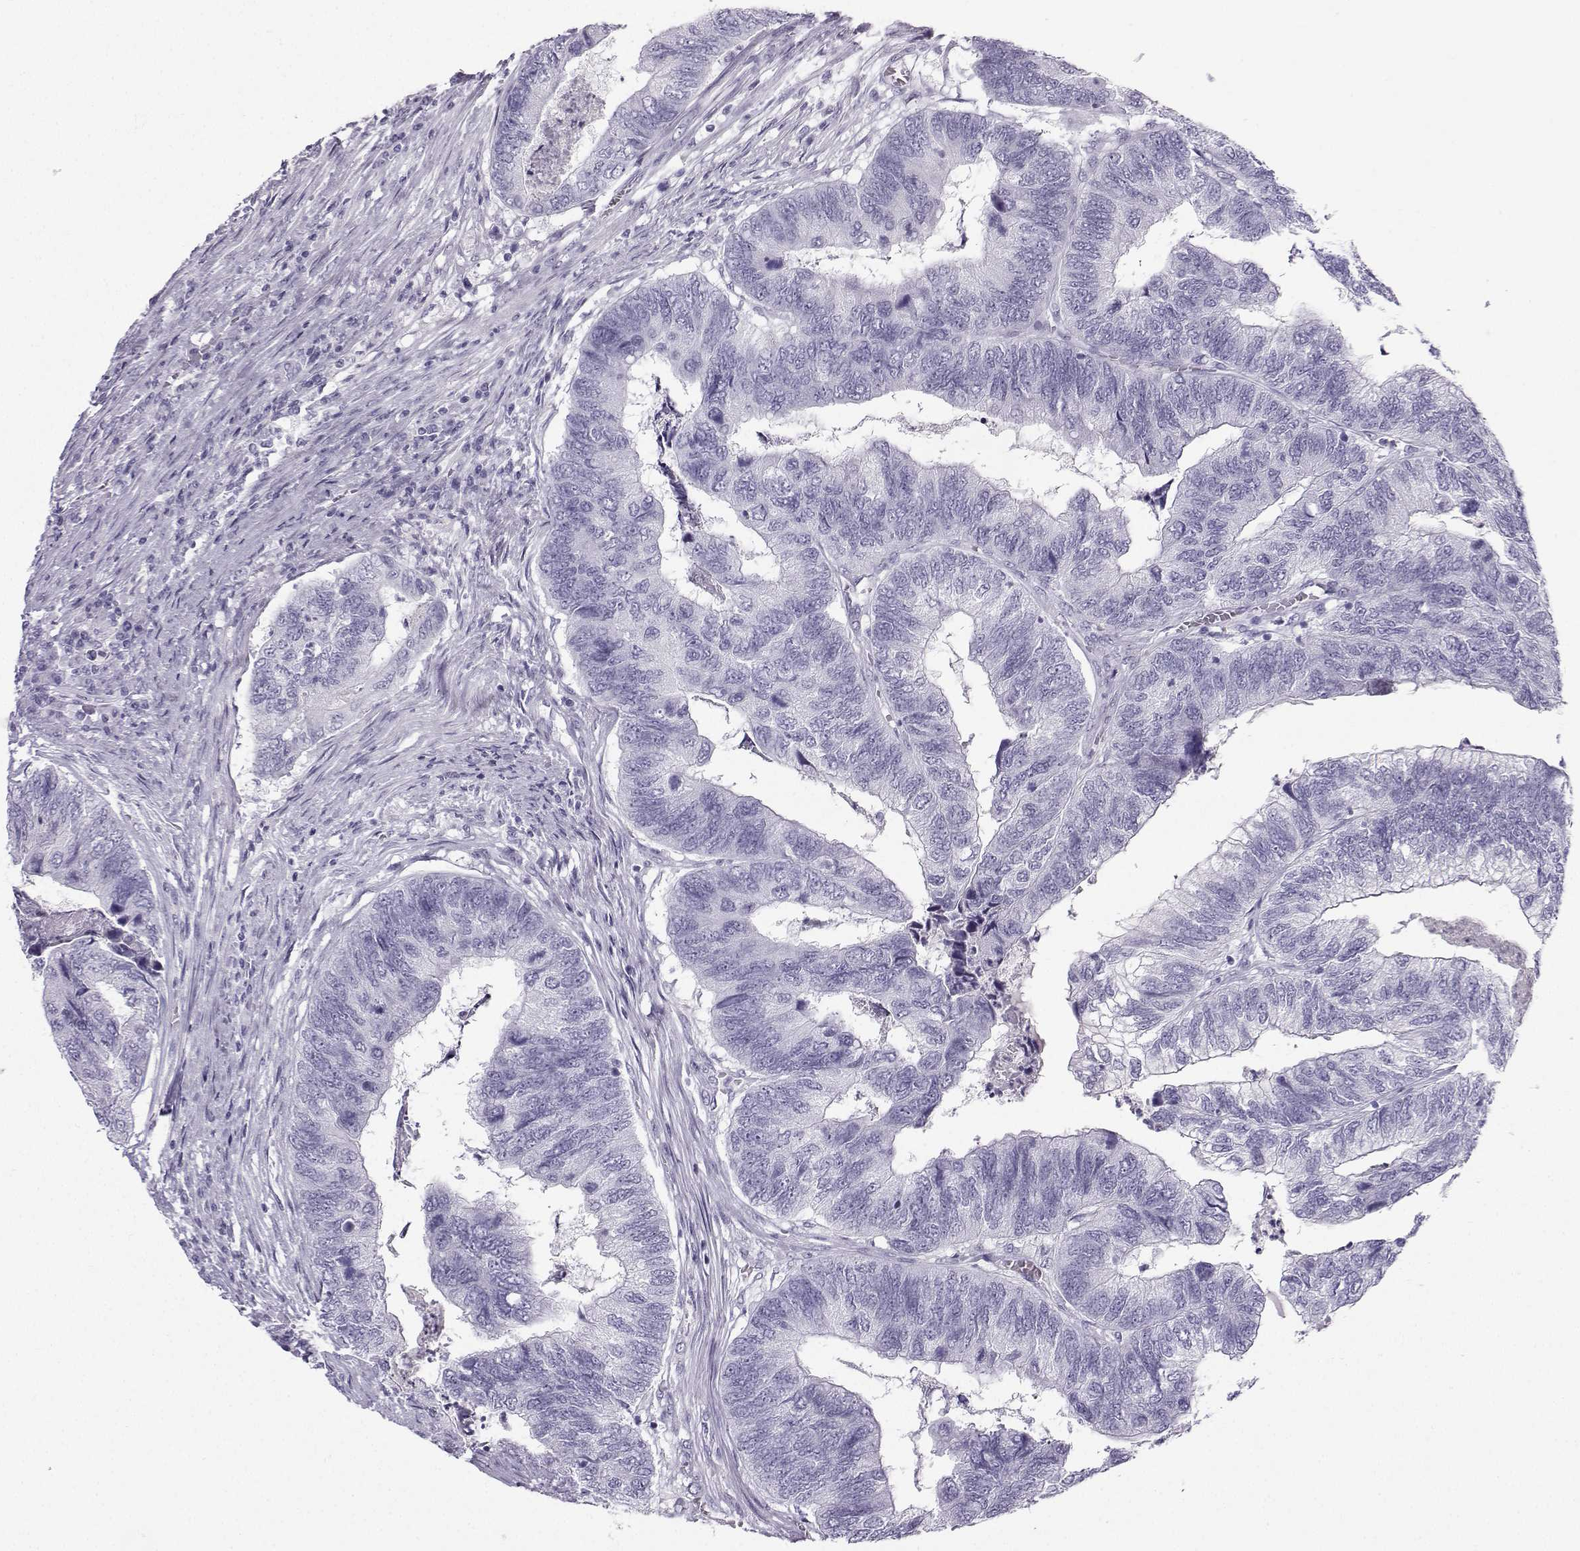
{"staining": {"intensity": "negative", "quantity": "none", "location": "none"}, "tissue": "colorectal cancer", "cell_type": "Tumor cells", "image_type": "cancer", "snomed": [{"axis": "morphology", "description": "Adenocarcinoma, NOS"}, {"axis": "topography", "description": "Colon"}], "caption": "This is a histopathology image of immunohistochemistry staining of colorectal cancer (adenocarcinoma), which shows no positivity in tumor cells. (DAB immunohistochemistry (IHC), high magnification).", "gene": "ZBTB8B", "patient": {"sex": "female", "age": 67}}